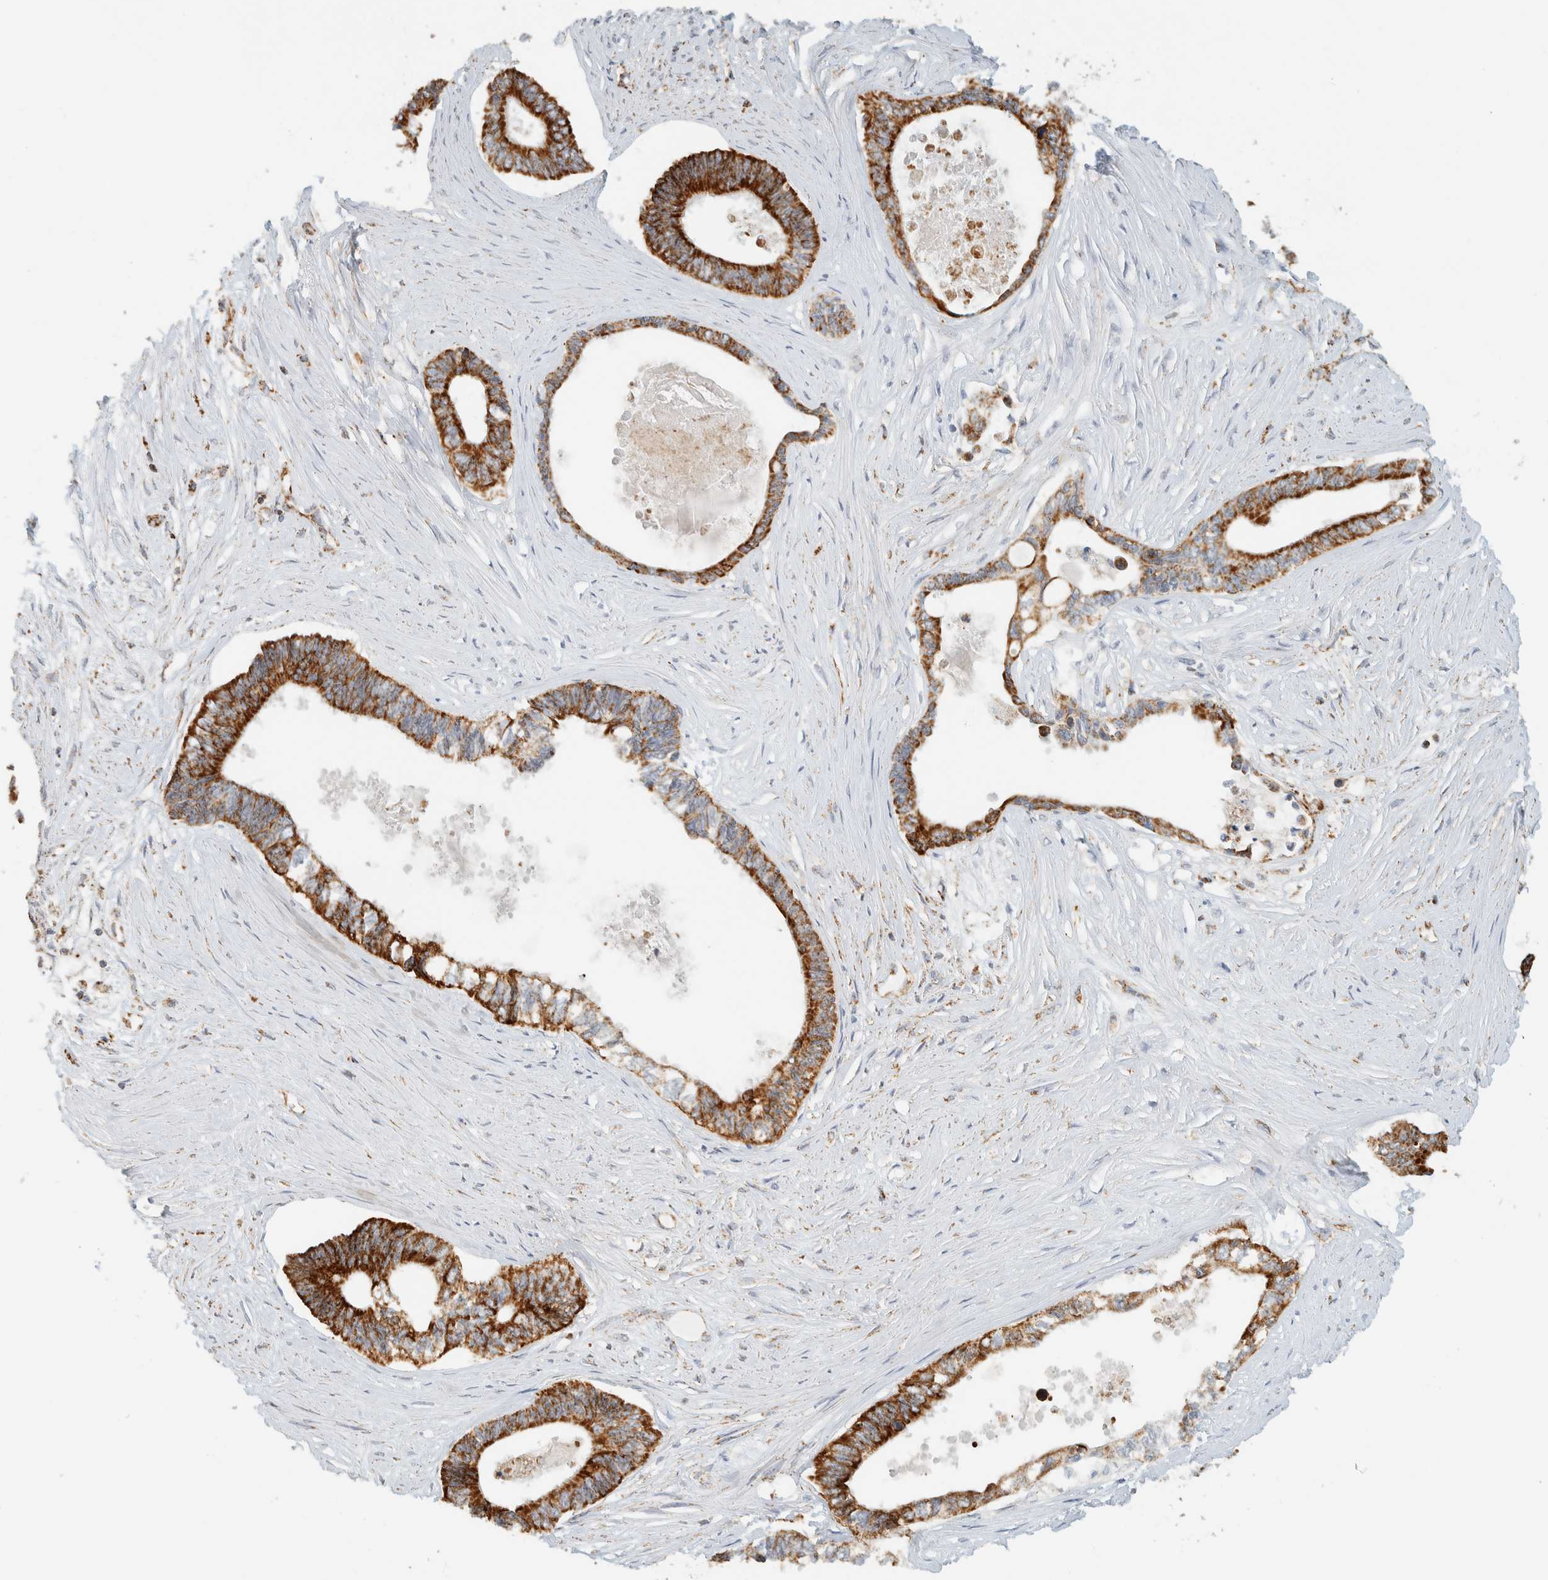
{"staining": {"intensity": "strong", "quantity": ">75%", "location": "cytoplasmic/membranous"}, "tissue": "pancreatic cancer", "cell_type": "Tumor cells", "image_type": "cancer", "snomed": [{"axis": "morphology", "description": "Adenocarcinoma, NOS"}, {"axis": "topography", "description": "Pancreas"}], "caption": "Protein staining displays strong cytoplasmic/membranous expression in approximately >75% of tumor cells in pancreatic adenocarcinoma.", "gene": "KIFAP3", "patient": {"sex": "female", "age": 70}}